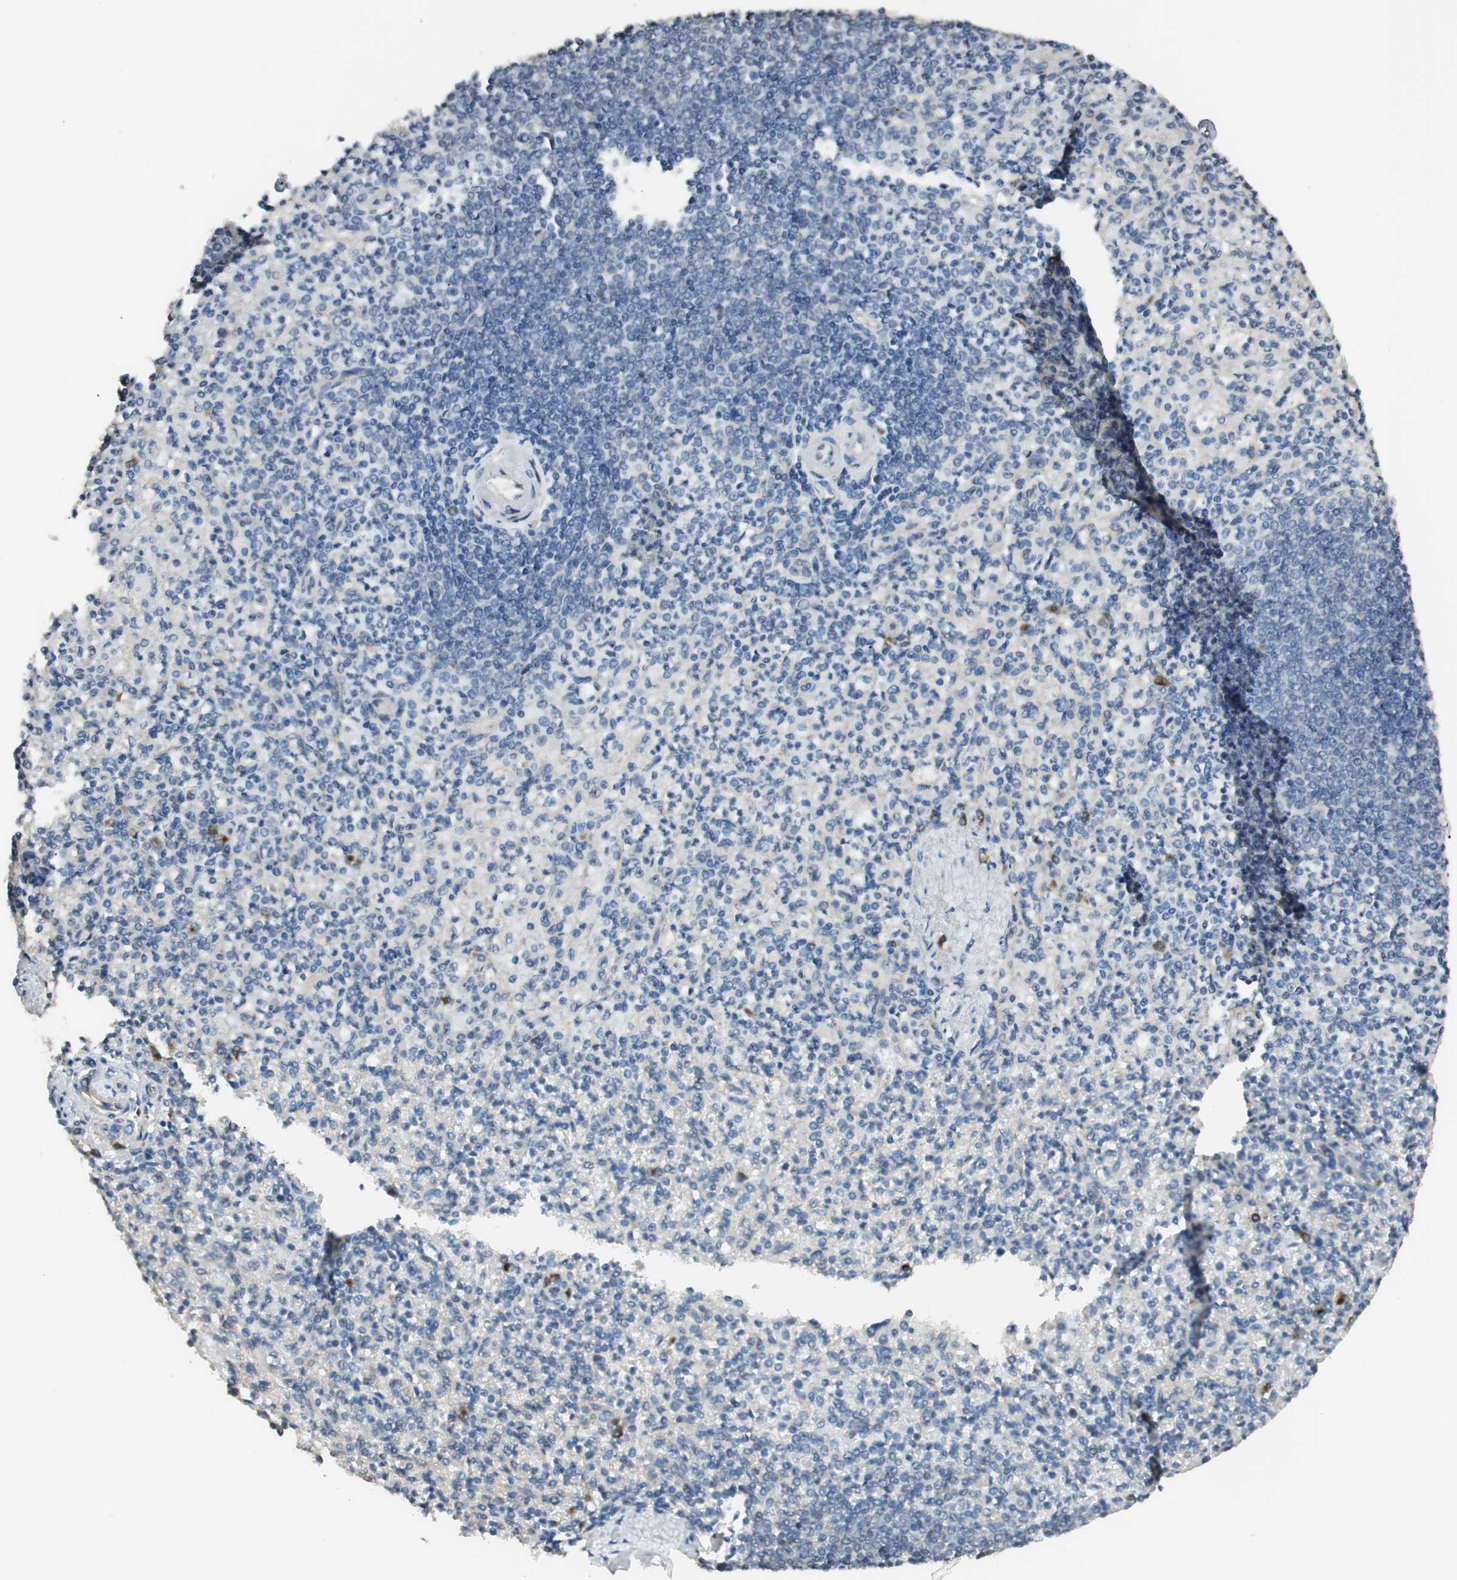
{"staining": {"intensity": "weak", "quantity": "25%-75%", "location": "cytoplasmic/membranous"}, "tissue": "spleen", "cell_type": "Cells in red pulp", "image_type": "normal", "snomed": [{"axis": "morphology", "description": "Normal tissue, NOS"}, {"axis": "topography", "description": "Spleen"}], "caption": "A high-resolution histopathology image shows immunohistochemistry (IHC) staining of unremarkable spleen, which displays weak cytoplasmic/membranous positivity in approximately 25%-75% of cells in red pulp.", "gene": "RARRES1", "patient": {"sex": "female", "age": 74}}